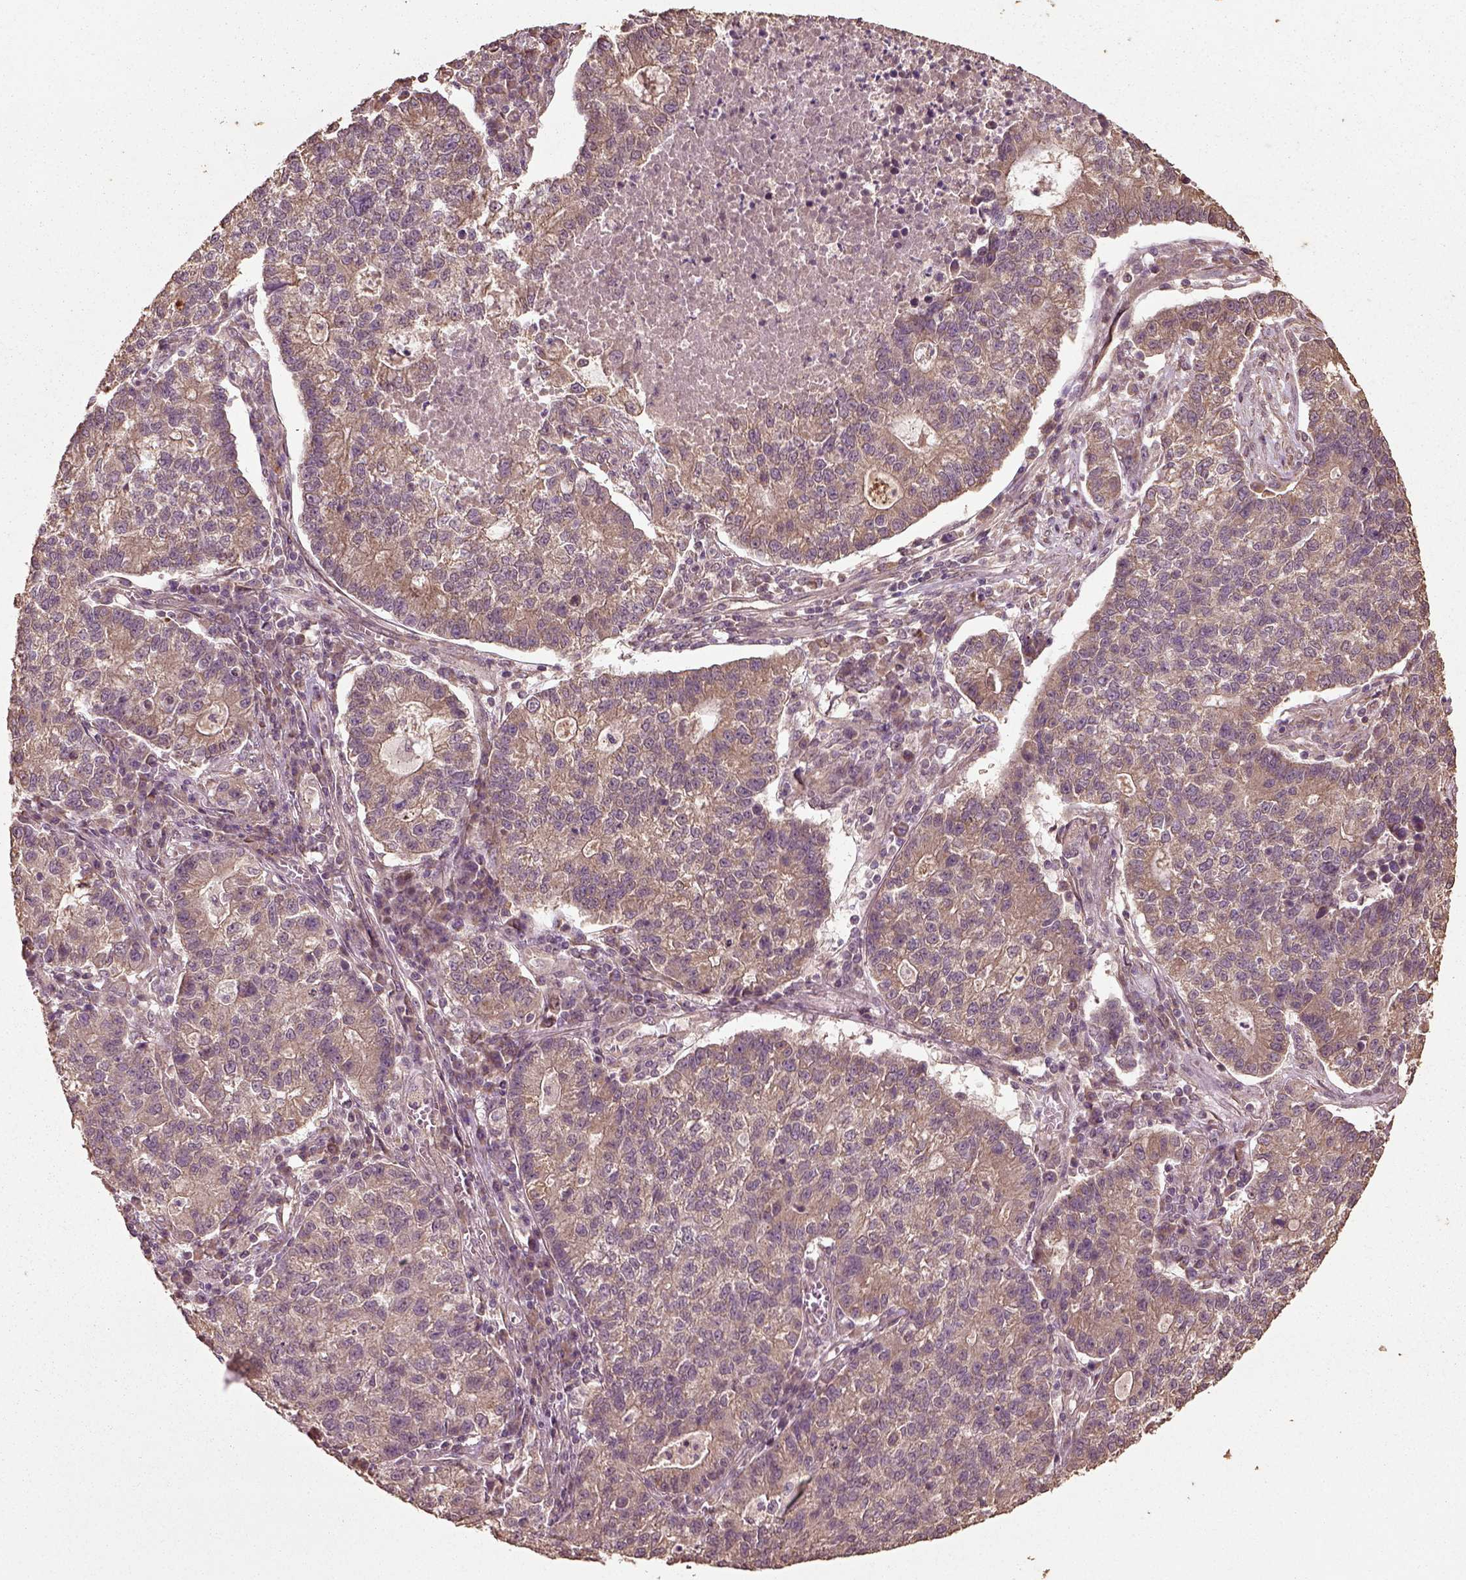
{"staining": {"intensity": "weak", "quantity": ">75%", "location": "cytoplasmic/membranous"}, "tissue": "lung cancer", "cell_type": "Tumor cells", "image_type": "cancer", "snomed": [{"axis": "morphology", "description": "Adenocarcinoma, NOS"}, {"axis": "topography", "description": "Lung"}], "caption": "A low amount of weak cytoplasmic/membranous expression is appreciated in approximately >75% of tumor cells in lung cancer tissue.", "gene": "ERV3-1", "patient": {"sex": "male", "age": 57}}